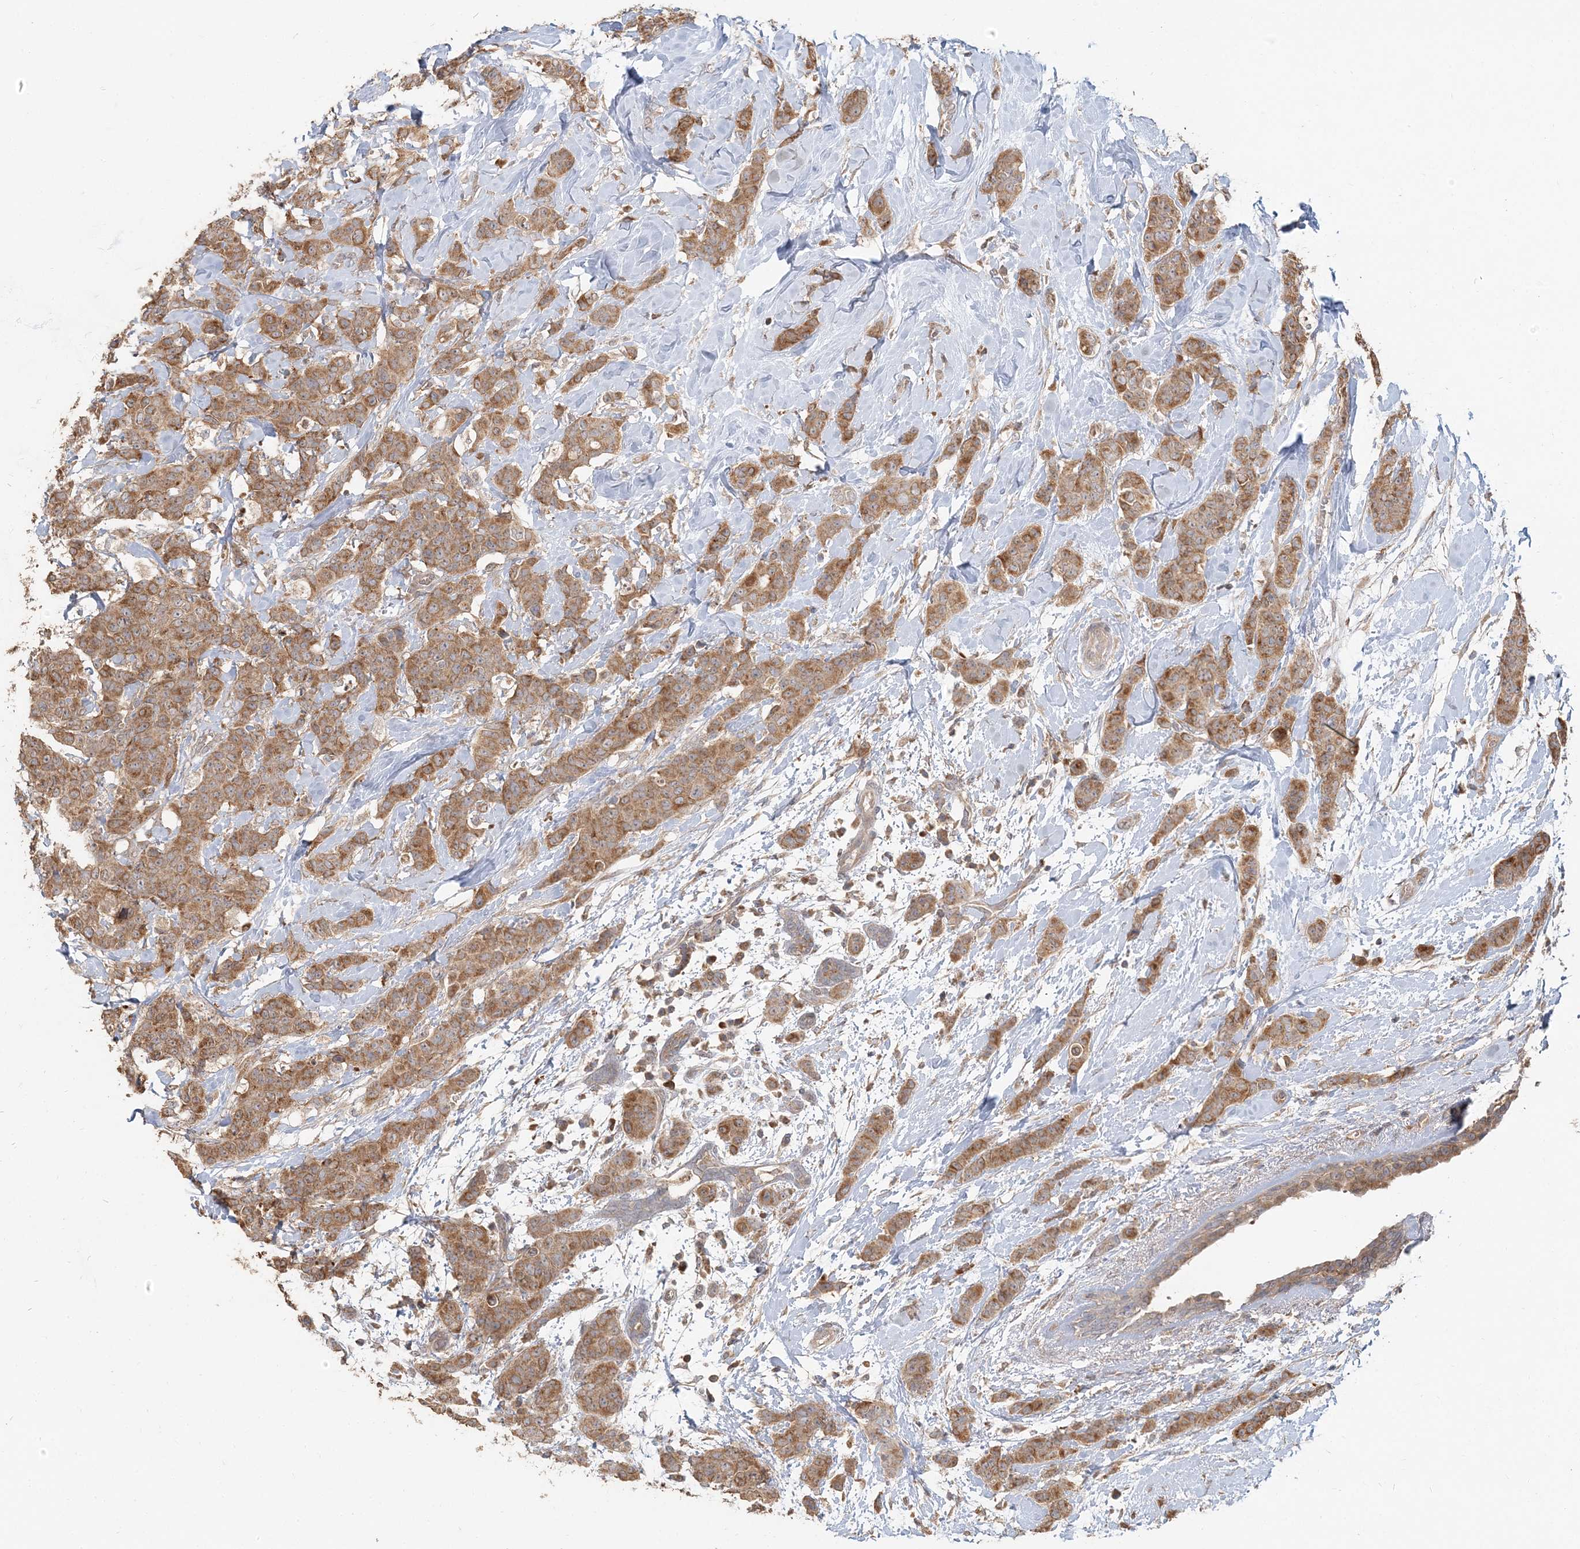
{"staining": {"intensity": "moderate", "quantity": ">75%", "location": "cytoplasmic/membranous"}, "tissue": "breast cancer", "cell_type": "Tumor cells", "image_type": "cancer", "snomed": [{"axis": "morphology", "description": "Normal tissue, NOS"}, {"axis": "morphology", "description": "Duct carcinoma"}, {"axis": "topography", "description": "Breast"}], "caption": "Invasive ductal carcinoma (breast) stained with immunohistochemistry (IHC) displays moderate cytoplasmic/membranous expression in approximately >75% of tumor cells.", "gene": "RAB14", "patient": {"sex": "female", "age": 40}}